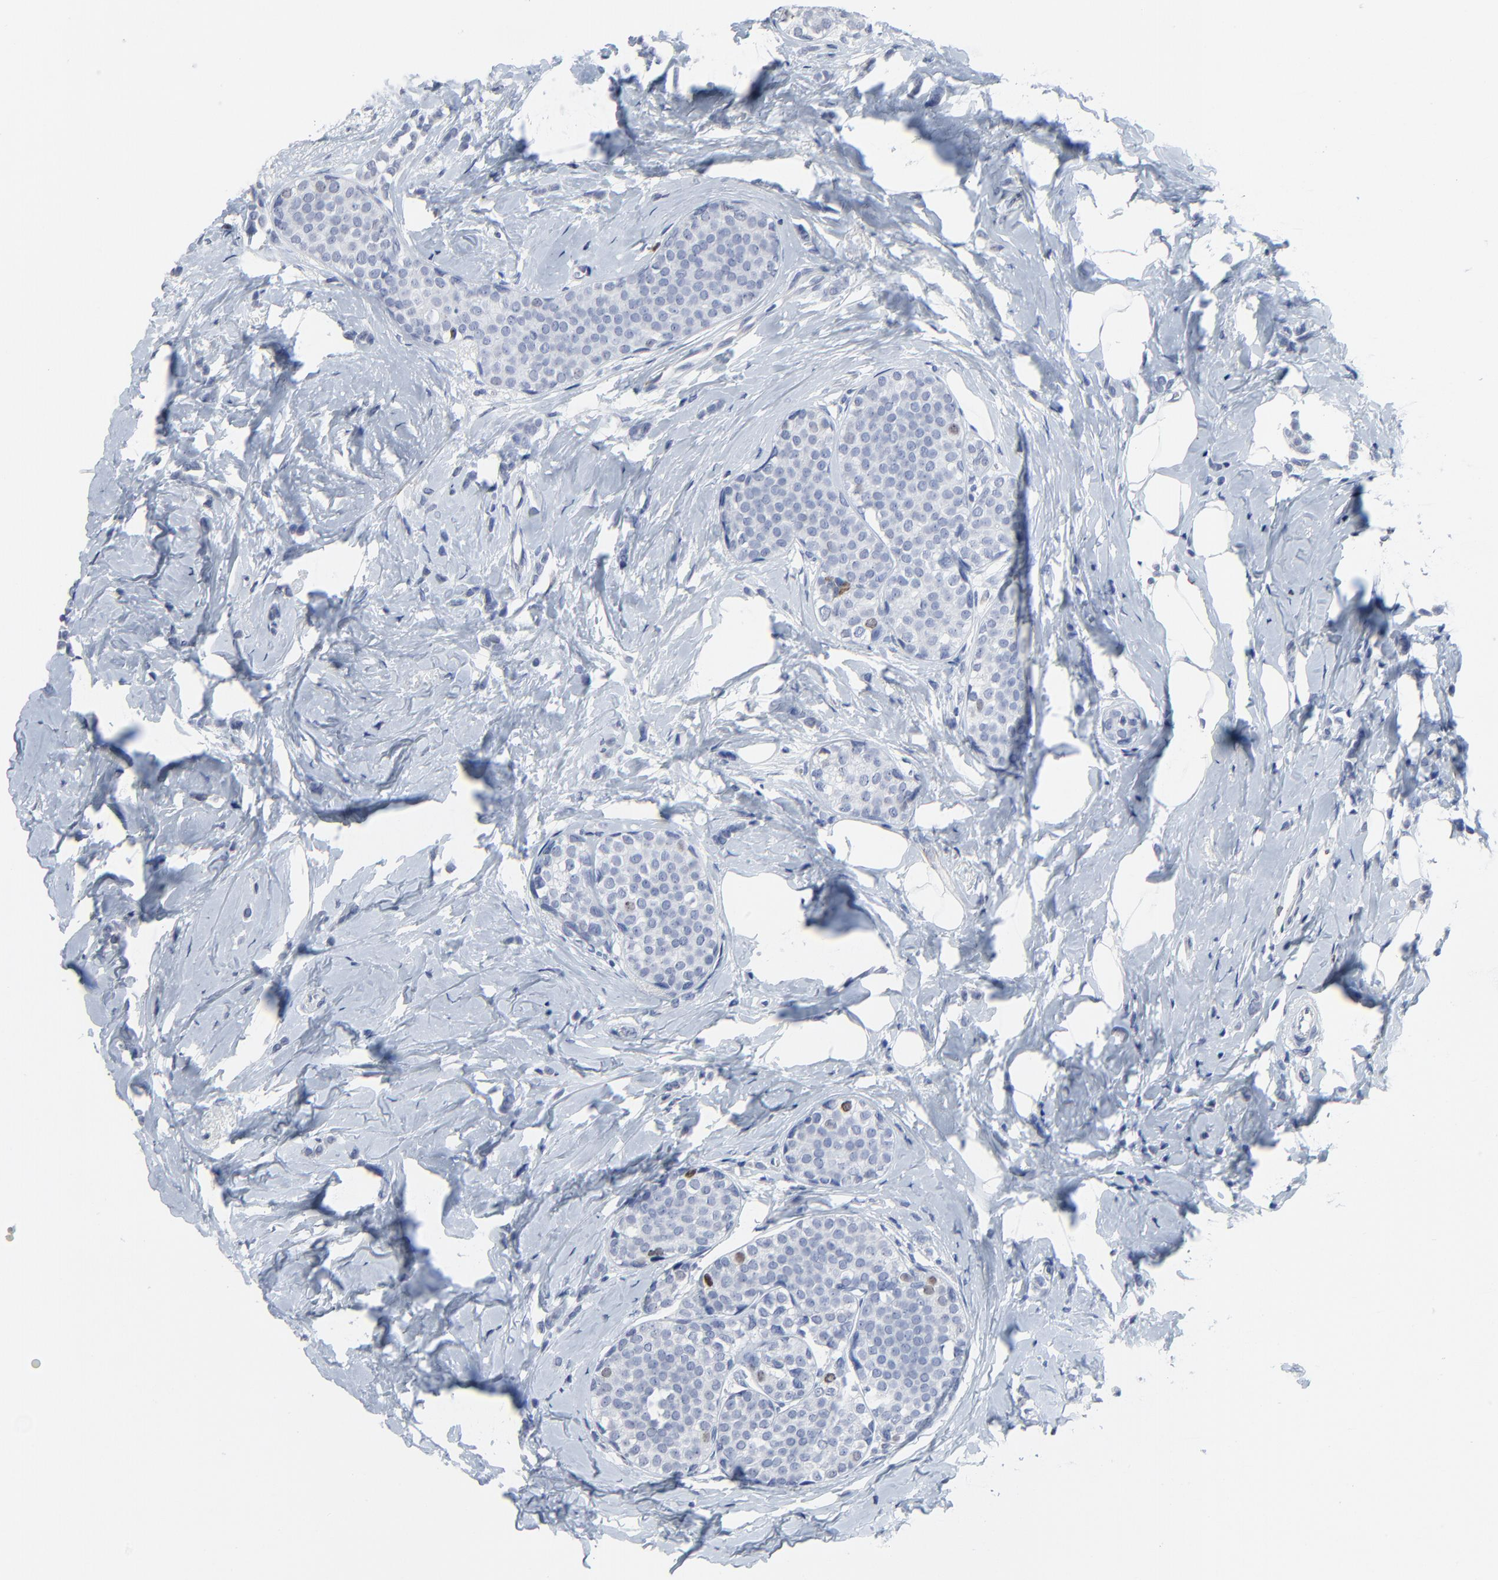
{"staining": {"intensity": "weak", "quantity": "<25%", "location": "nuclear"}, "tissue": "breast cancer", "cell_type": "Tumor cells", "image_type": "cancer", "snomed": [{"axis": "morphology", "description": "Lobular carcinoma"}, {"axis": "topography", "description": "Breast"}], "caption": "Immunohistochemical staining of human breast cancer exhibits no significant positivity in tumor cells. The staining was performed using DAB to visualize the protein expression in brown, while the nuclei were stained in blue with hematoxylin (Magnification: 20x).", "gene": "BIRC3", "patient": {"sex": "female", "age": 64}}